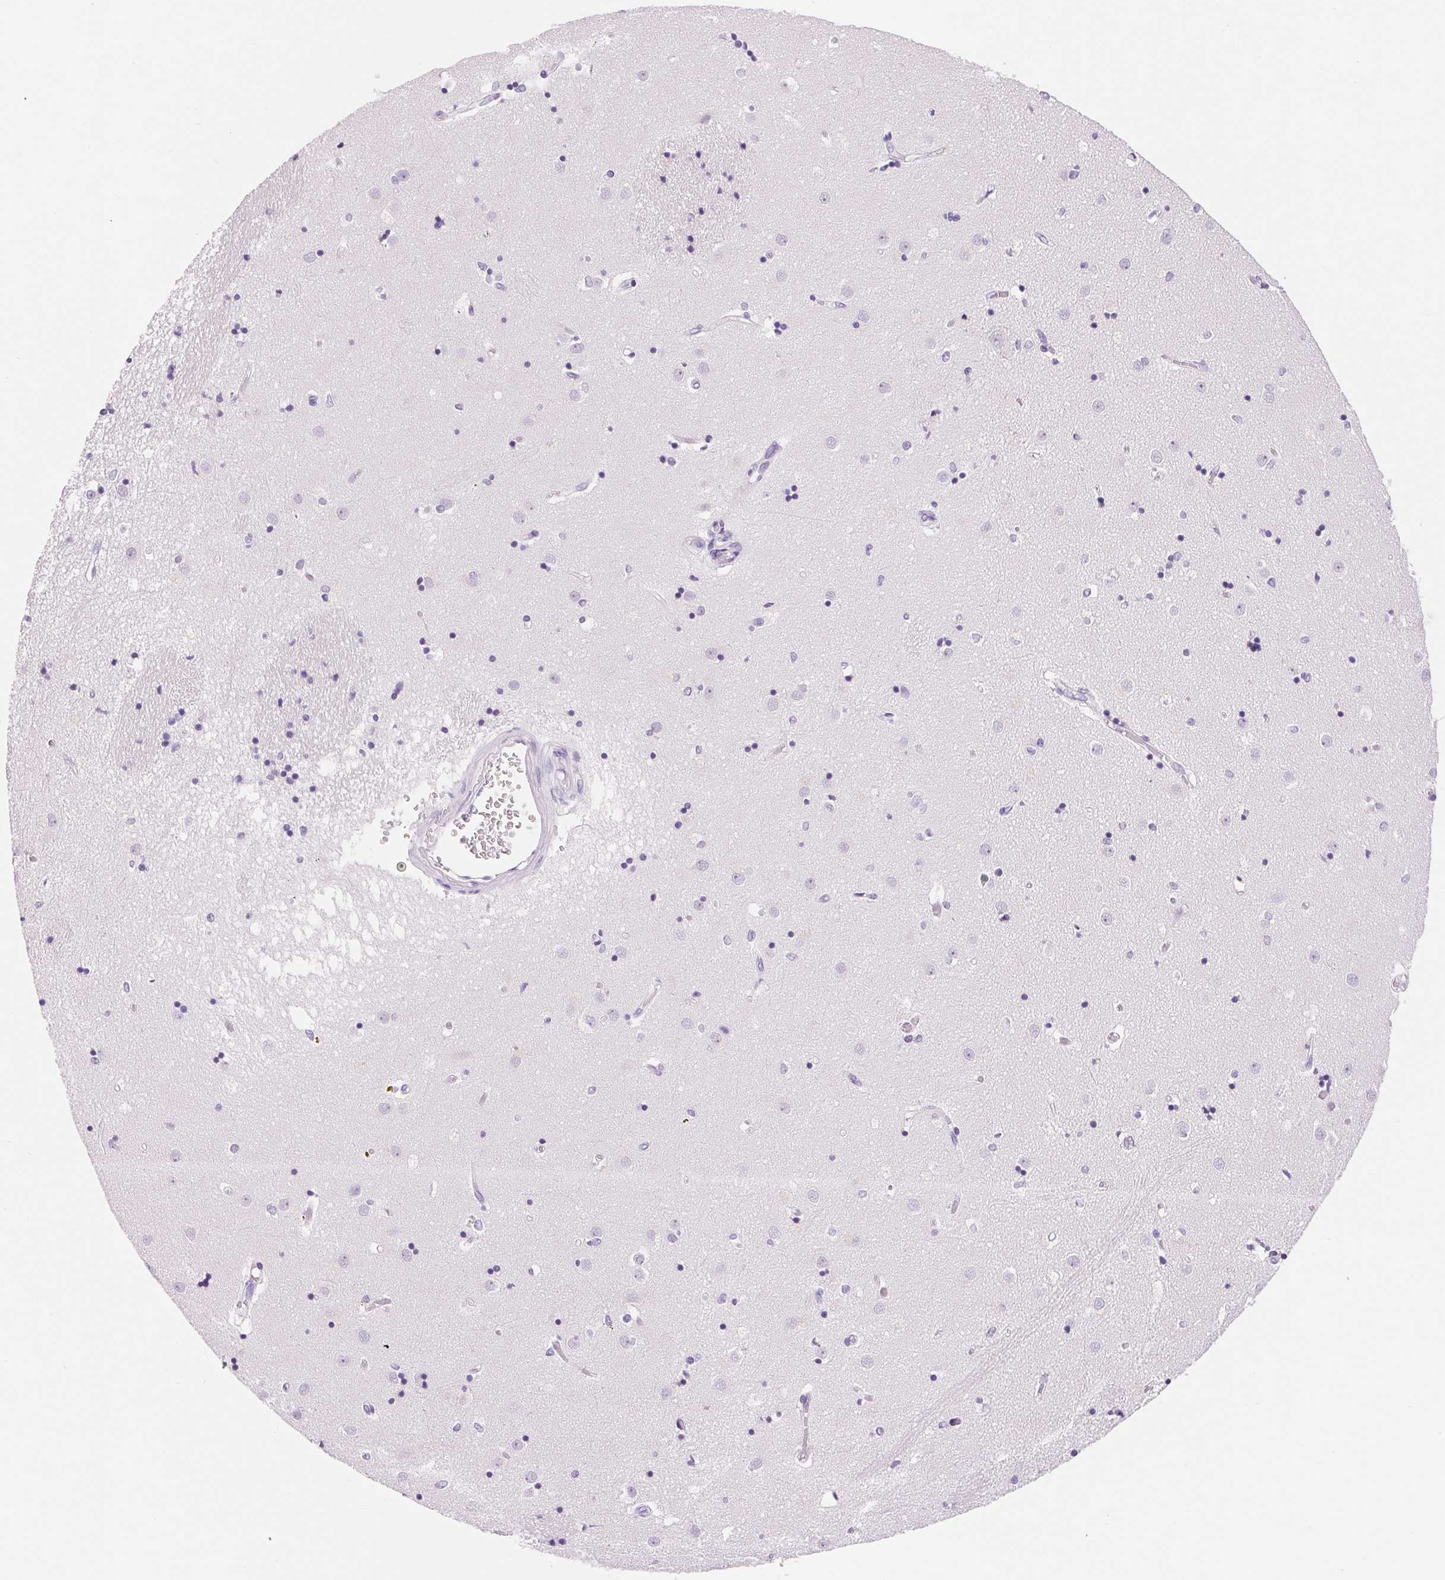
{"staining": {"intensity": "negative", "quantity": "none", "location": "none"}, "tissue": "caudate", "cell_type": "Glial cells", "image_type": "normal", "snomed": [{"axis": "morphology", "description": "Normal tissue, NOS"}, {"axis": "topography", "description": "Lateral ventricle wall"}], "caption": "DAB immunohistochemical staining of unremarkable caudate demonstrates no significant positivity in glial cells.", "gene": "ASGR2", "patient": {"sex": "male", "age": 54}}